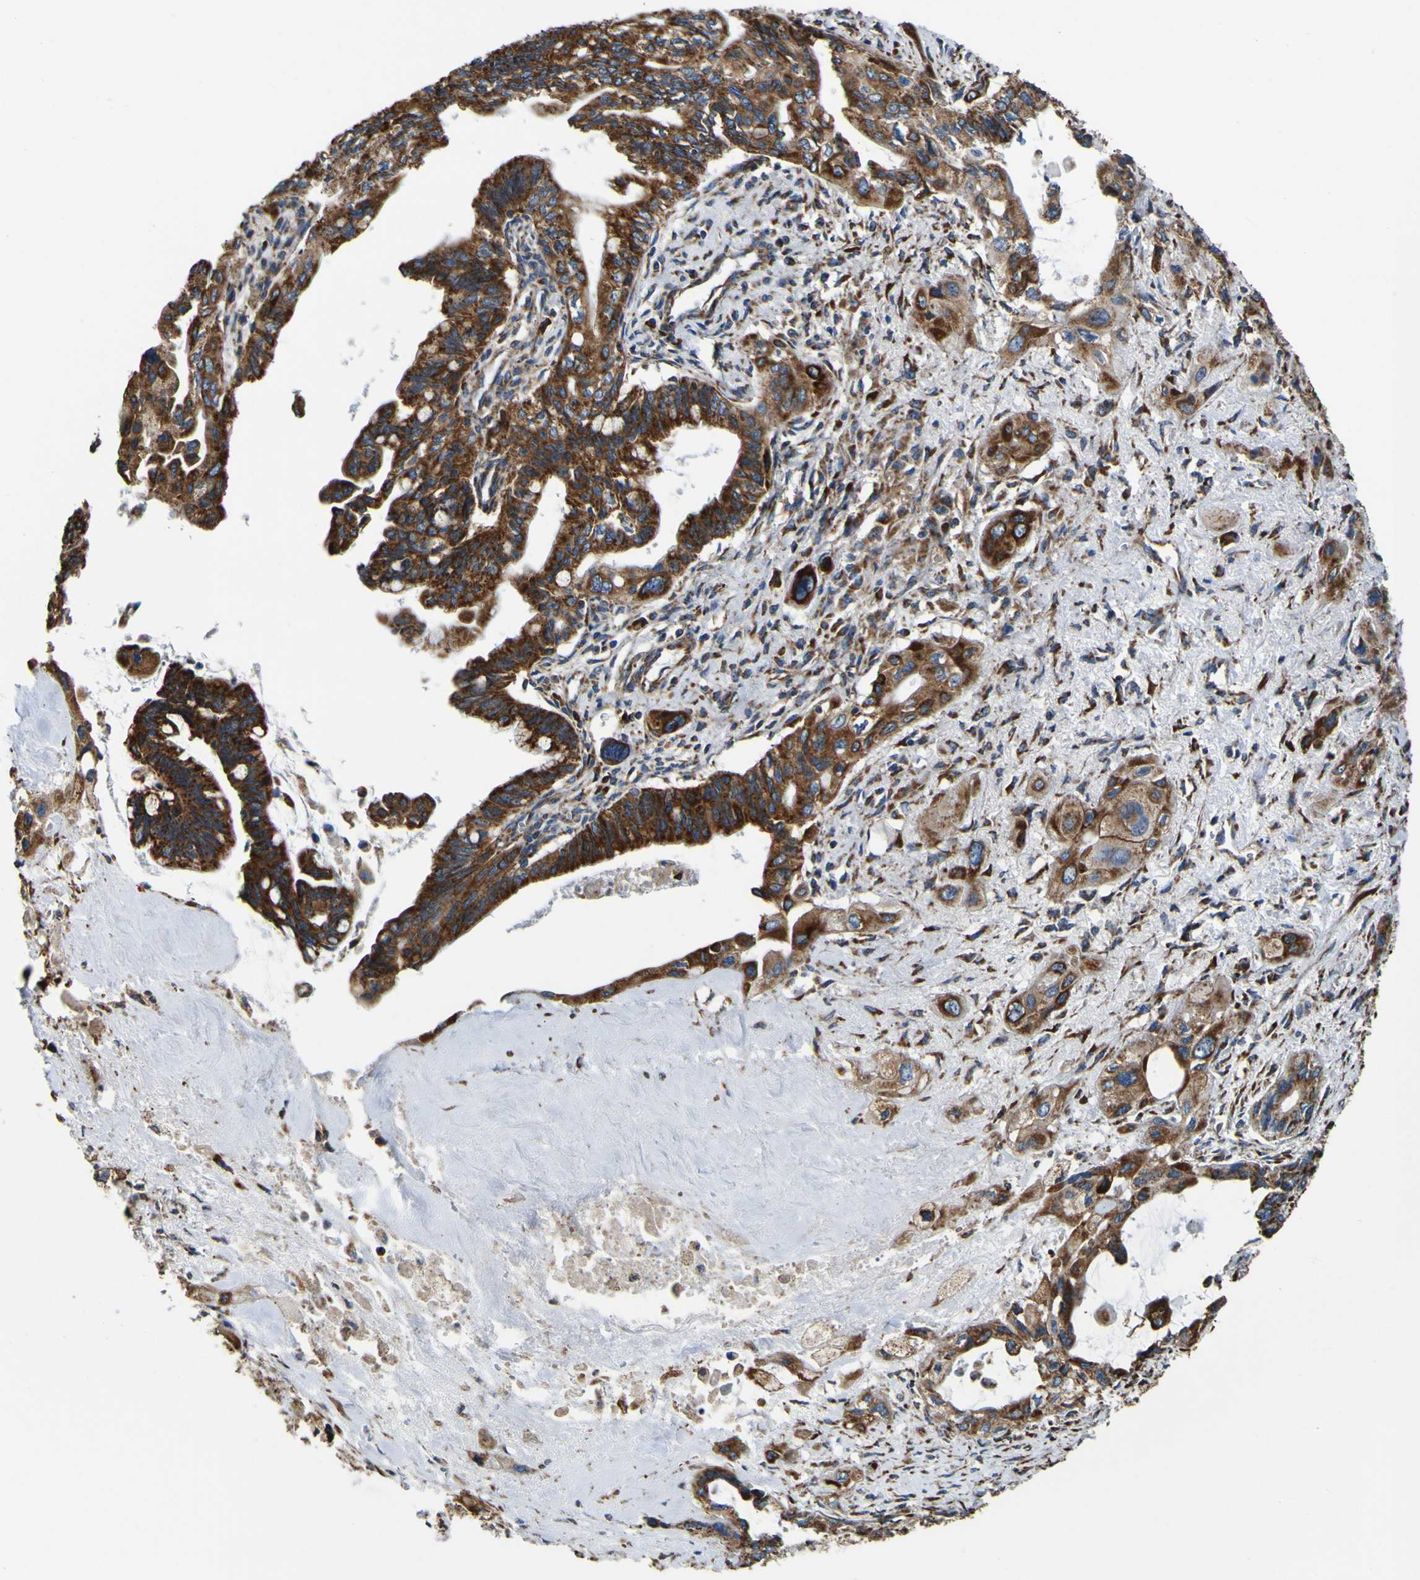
{"staining": {"intensity": "strong", "quantity": ">75%", "location": "cytoplasmic/membranous"}, "tissue": "pancreatic cancer", "cell_type": "Tumor cells", "image_type": "cancer", "snomed": [{"axis": "morphology", "description": "Adenocarcinoma, NOS"}, {"axis": "topography", "description": "Pancreas"}], "caption": "Tumor cells display high levels of strong cytoplasmic/membranous positivity in about >75% of cells in human pancreatic adenocarcinoma. Nuclei are stained in blue.", "gene": "INPP5A", "patient": {"sex": "male", "age": 73}}